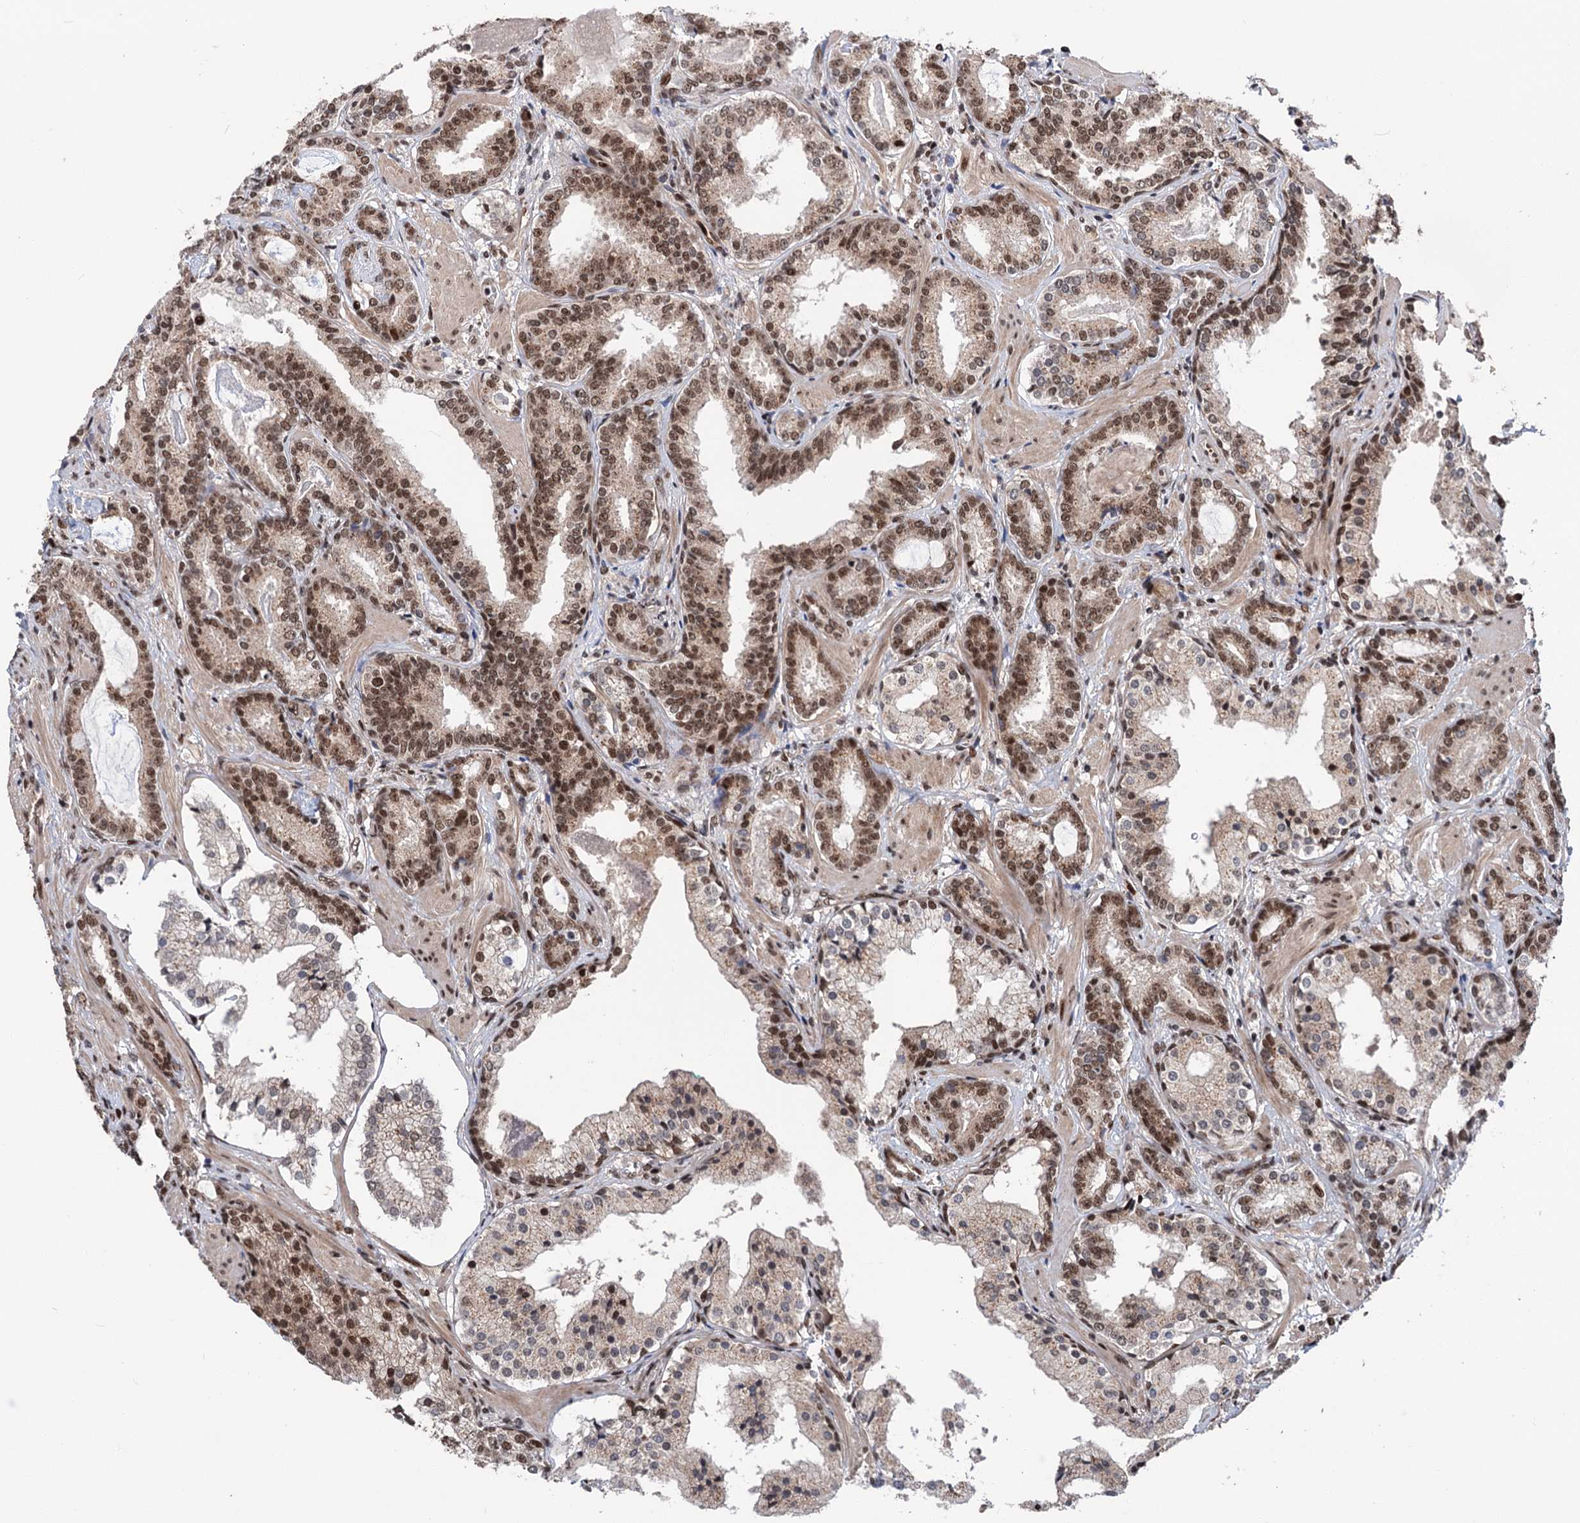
{"staining": {"intensity": "moderate", "quantity": ">75%", "location": "nuclear"}, "tissue": "prostate cancer", "cell_type": "Tumor cells", "image_type": "cancer", "snomed": [{"axis": "morphology", "description": "Adenocarcinoma, High grade"}, {"axis": "topography", "description": "Prostate"}], "caption": "Immunohistochemistry (IHC) histopathology image of prostate cancer stained for a protein (brown), which reveals medium levels of moderate nuclear positivity in about >75% of tumor cells.", "gene": "MAML1", "patient": {"sex": "male", "age": 58}}